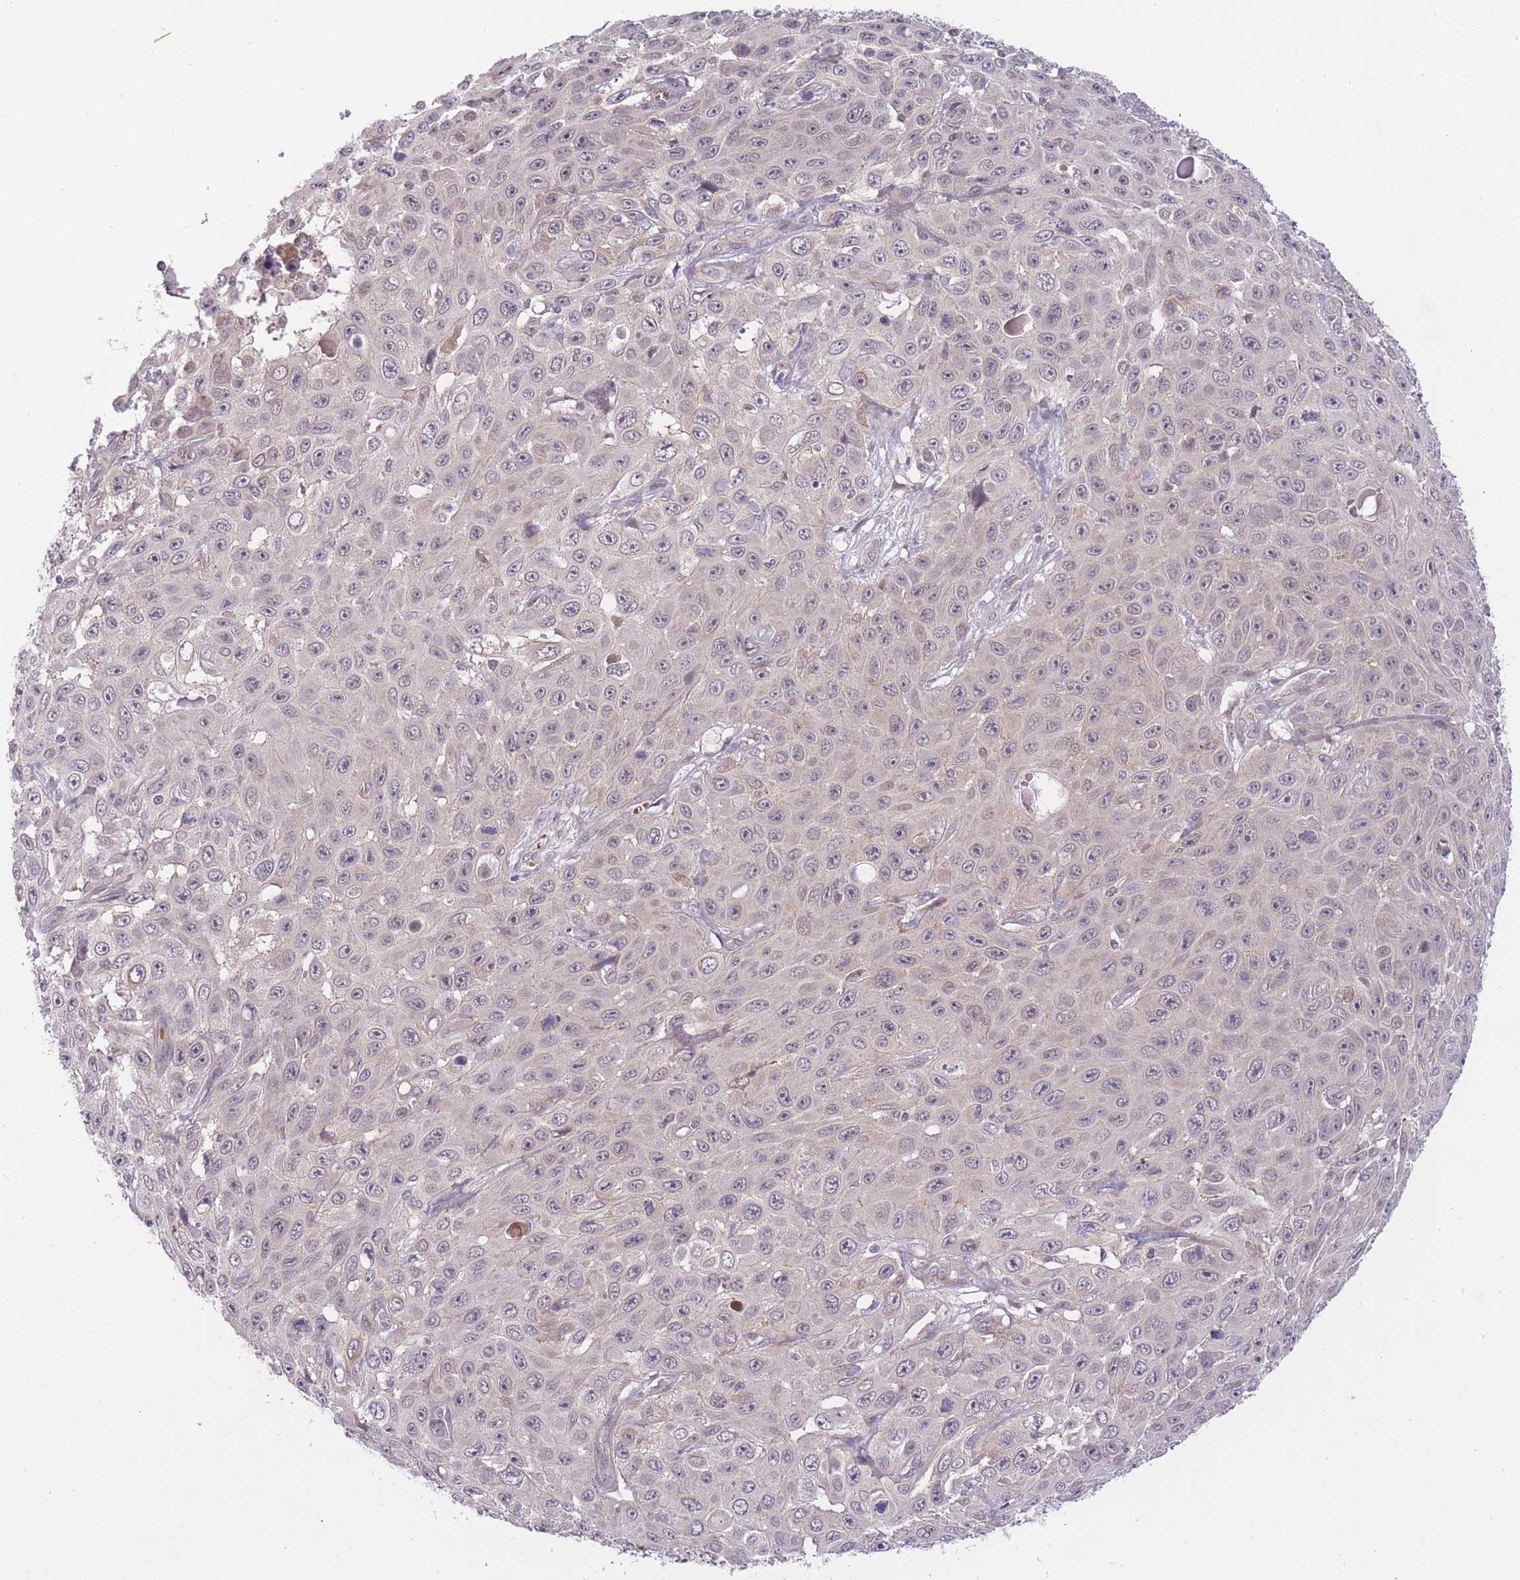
{"staining": {"intensity": "weak", "quantity": "<25%", "location": "cytoplasmic/membranous"}, "tissue": "skin cancer", "cell_type": "Tumor cells", "image_type": "cancer", "snomed": [{"axis": "morphology", "description": "Squamous cell carcinoma, NOS"}, {"axis": "topography", "description": "Skin"}], "caption": "A high-resolution image shows immunohistochemistry staining of skin cancer (squamous cell carcinoma), which shows no significant positivity in tumor cells.", "gene": "FUT5", "patient": {"sex": "male", "age": 82}}